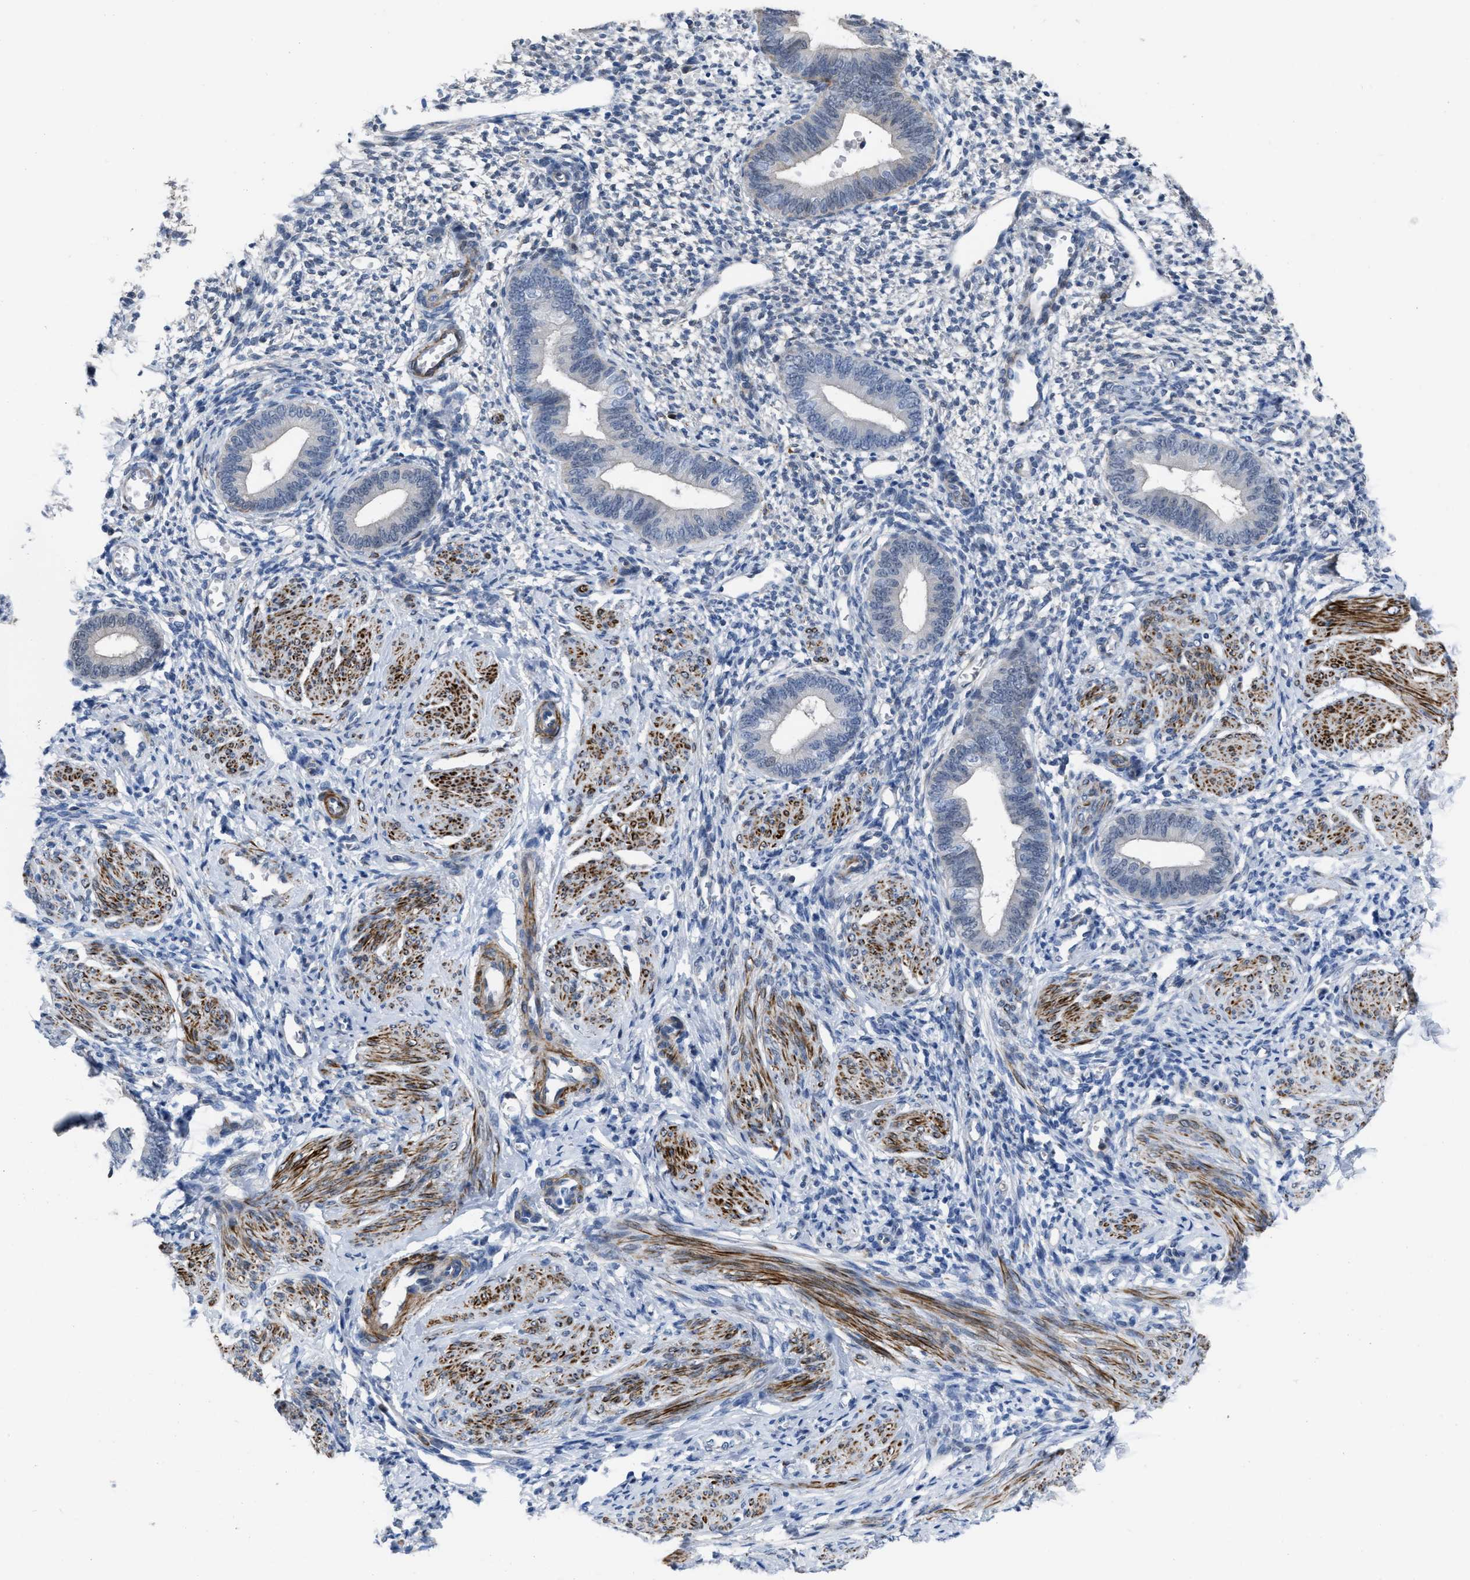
{"staining": {"intensity": "negative", "quantity": "none", "location": "none"}, "tissue": "endometrium", "cell_type": "Cells in endometrial stroma", "image_type": "normal", "snomed": [{"axis": "morphology", "description": "Normal tissue, NOS"}, {"axis": "topography", "description": "Endometrium"}], "caption": "Immunohistochemistry (IHC) of normal human endometrium demonstrates no staining in cells in endometrial stroma. (DAB IHC with hematoxylin counter stain).", "gene": "PRMT2", "patient": {"sex": "female", "age": 46}}